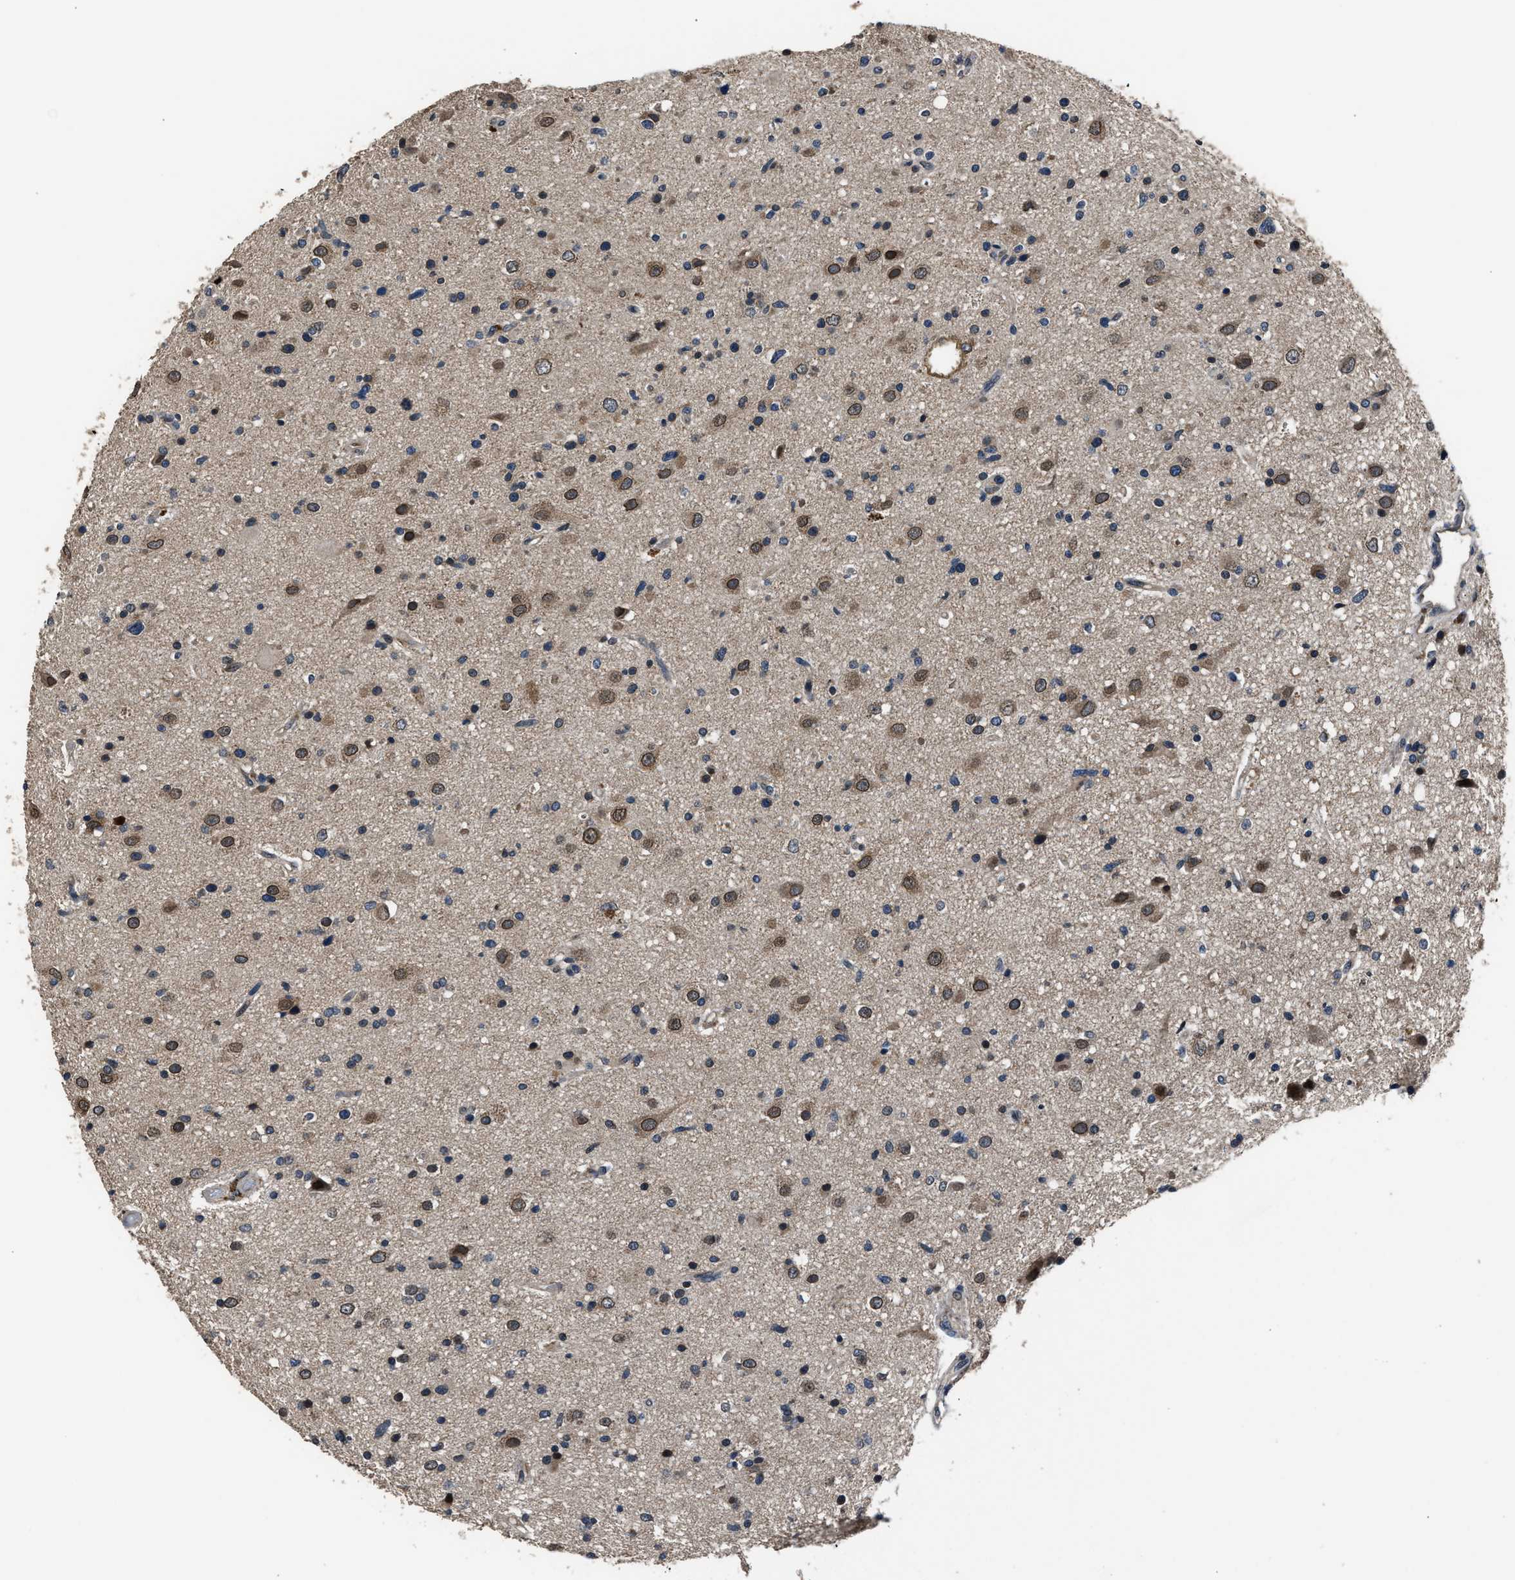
{"staining": {"intensity": "moderate", "quantity": "25%-75%", "location": "cytoplasmic/membranous,nuclear"}, "tissue": "glioma", "cell_type": "Tumor cells", "image_type": "cancer", "snomed": [{"axis": "morphology", "description": "Glioma, malignant, High grade"}, {"axis": "topography", "description": "Brain"}], "caption": "This is a micrograph of immunohistochemistry (IHC) staining of malignant glioma (high-grade), which shows moderate positivity in the cytoplasmic/membranous and nuclear of tumor cells.", "gene": "TNRC18", "patient": {"sex": "male", "age": 33}}